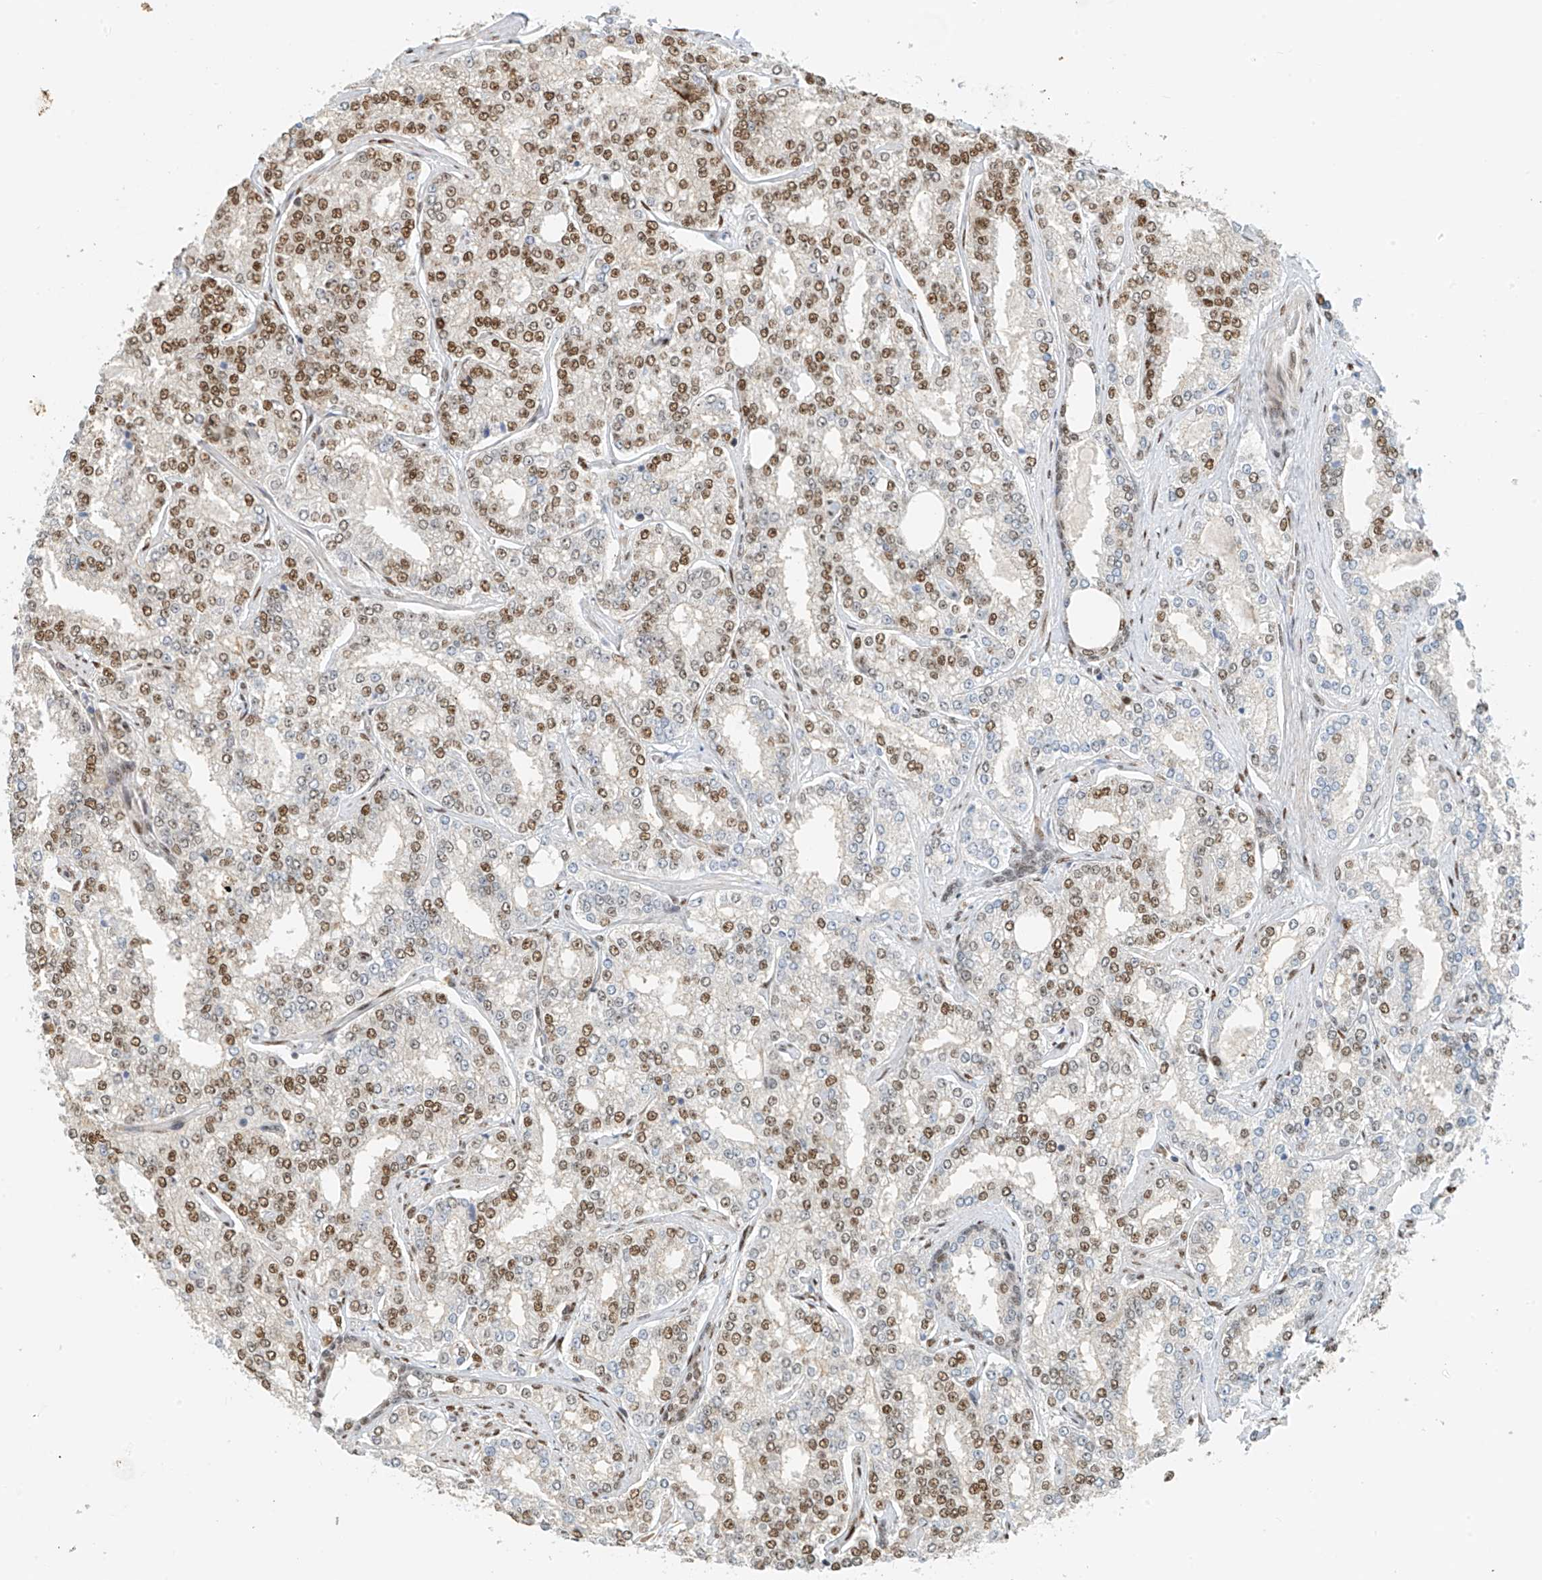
{"staining": {"intensity": "moderate", "quantity": ">75%", "location": "nuclear"}, "tissue": "prostate cancer", "cell_type": "Tumor cells", "image_type": "cancer", "snomed": [{"axis": "morphology", "description": "Normal tissue, NOS"}, {"axis": "morphology", "description": "Adenocarcinoma, High grade"}, {"axis": "topography", "description": "Prostate"}], "caption": "About >75% of tumor cells in human prostate cancer (adenocarcinoma (high-grade)) demonstrate moderate nuclear protein staining as visualized by brown immunohistochemical staining.", "gene": "ZNF514", "patient": {"sex": "male", "age": 83}}